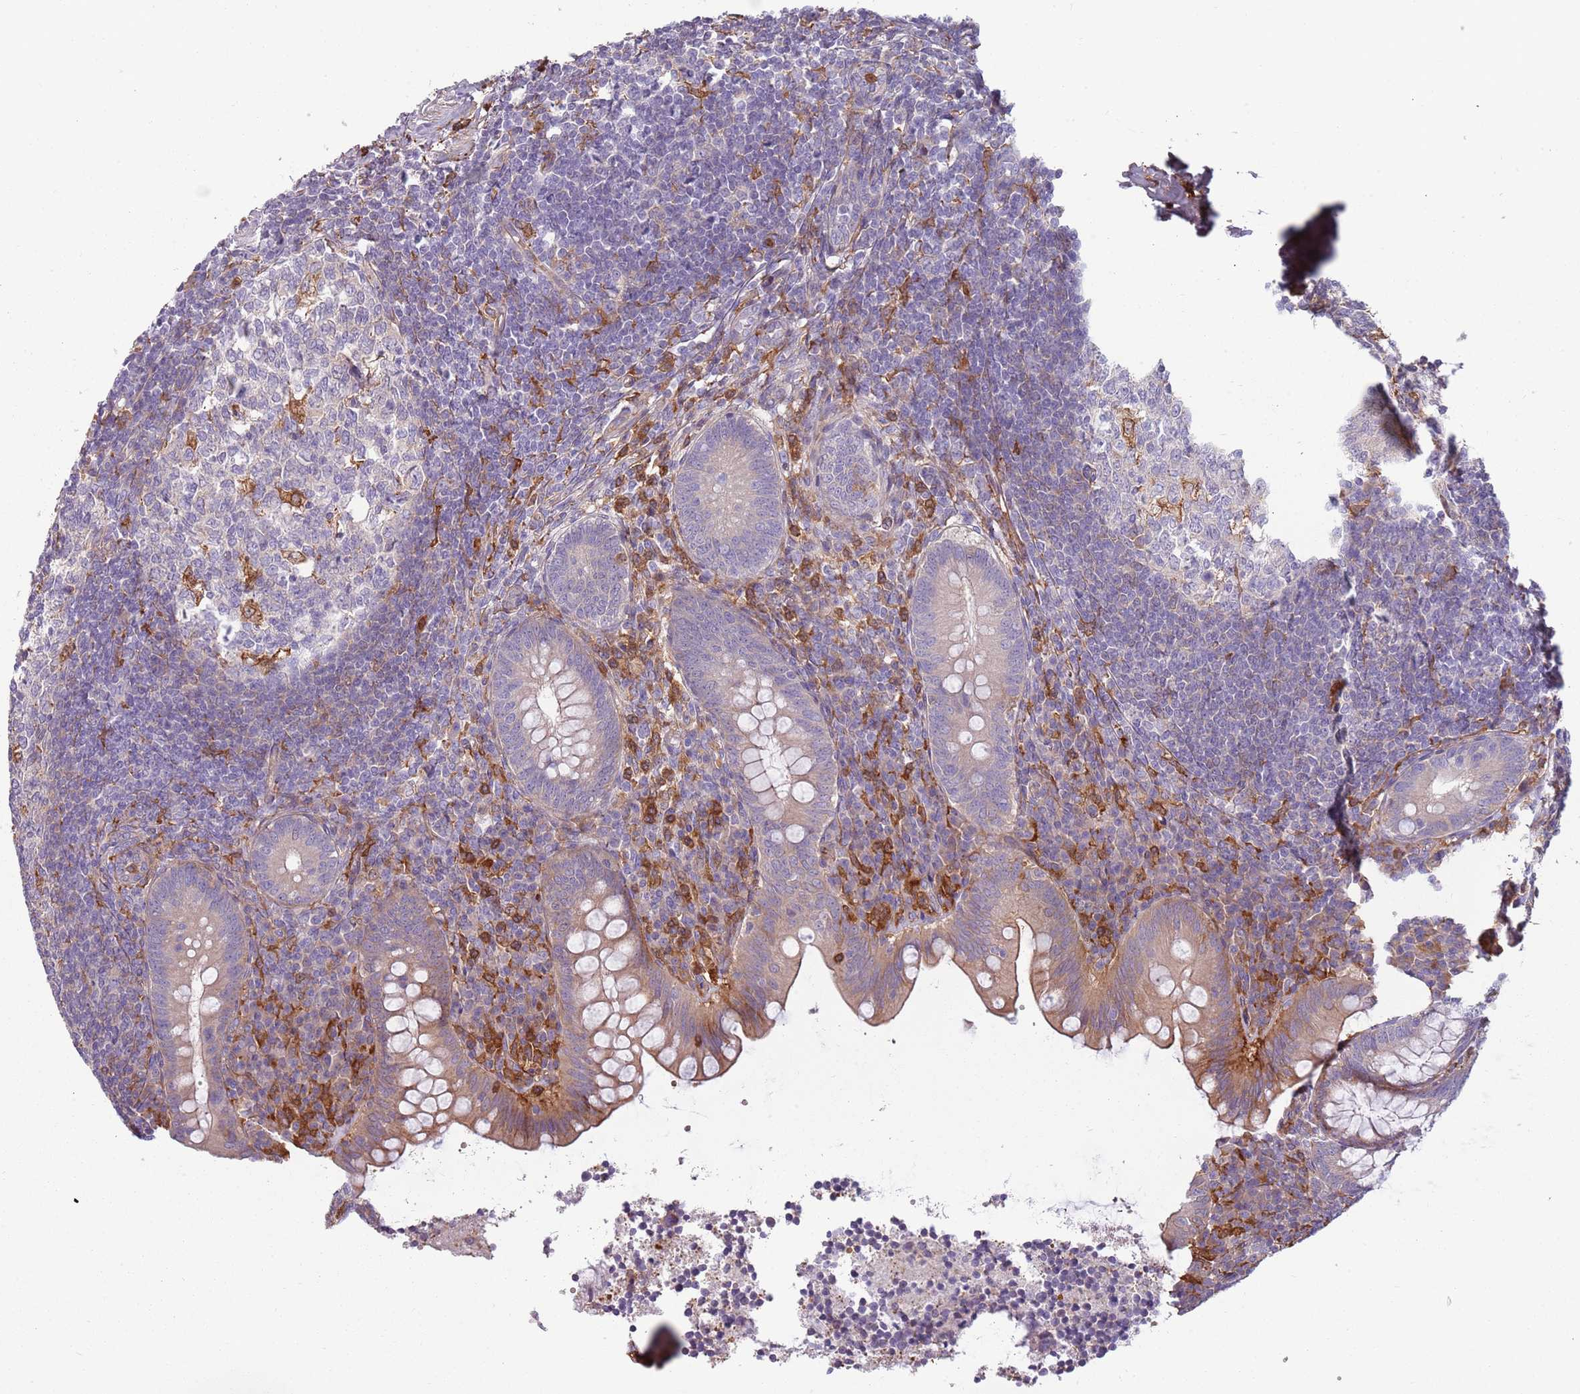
{"staining": {"intensity": "moderate", "quantity": "<25%", "location": "cytoplasmic/membranous"}, "tissue": "appendix", "cell_type": "Glandular cells", "image_type": "normal", "snomed": [{"axis": "morphology", "description": "Normal tissue, NOS"}, {"axis": "topography", "description": "Appendix"}], "caption": "Appendix stained with immunohistochemistry exhibits moderate cytoplasmic/membranous staining in about <25% of glandular cells.", "gene": "NADK", "patient": {"sex": "female", "age": 33}}